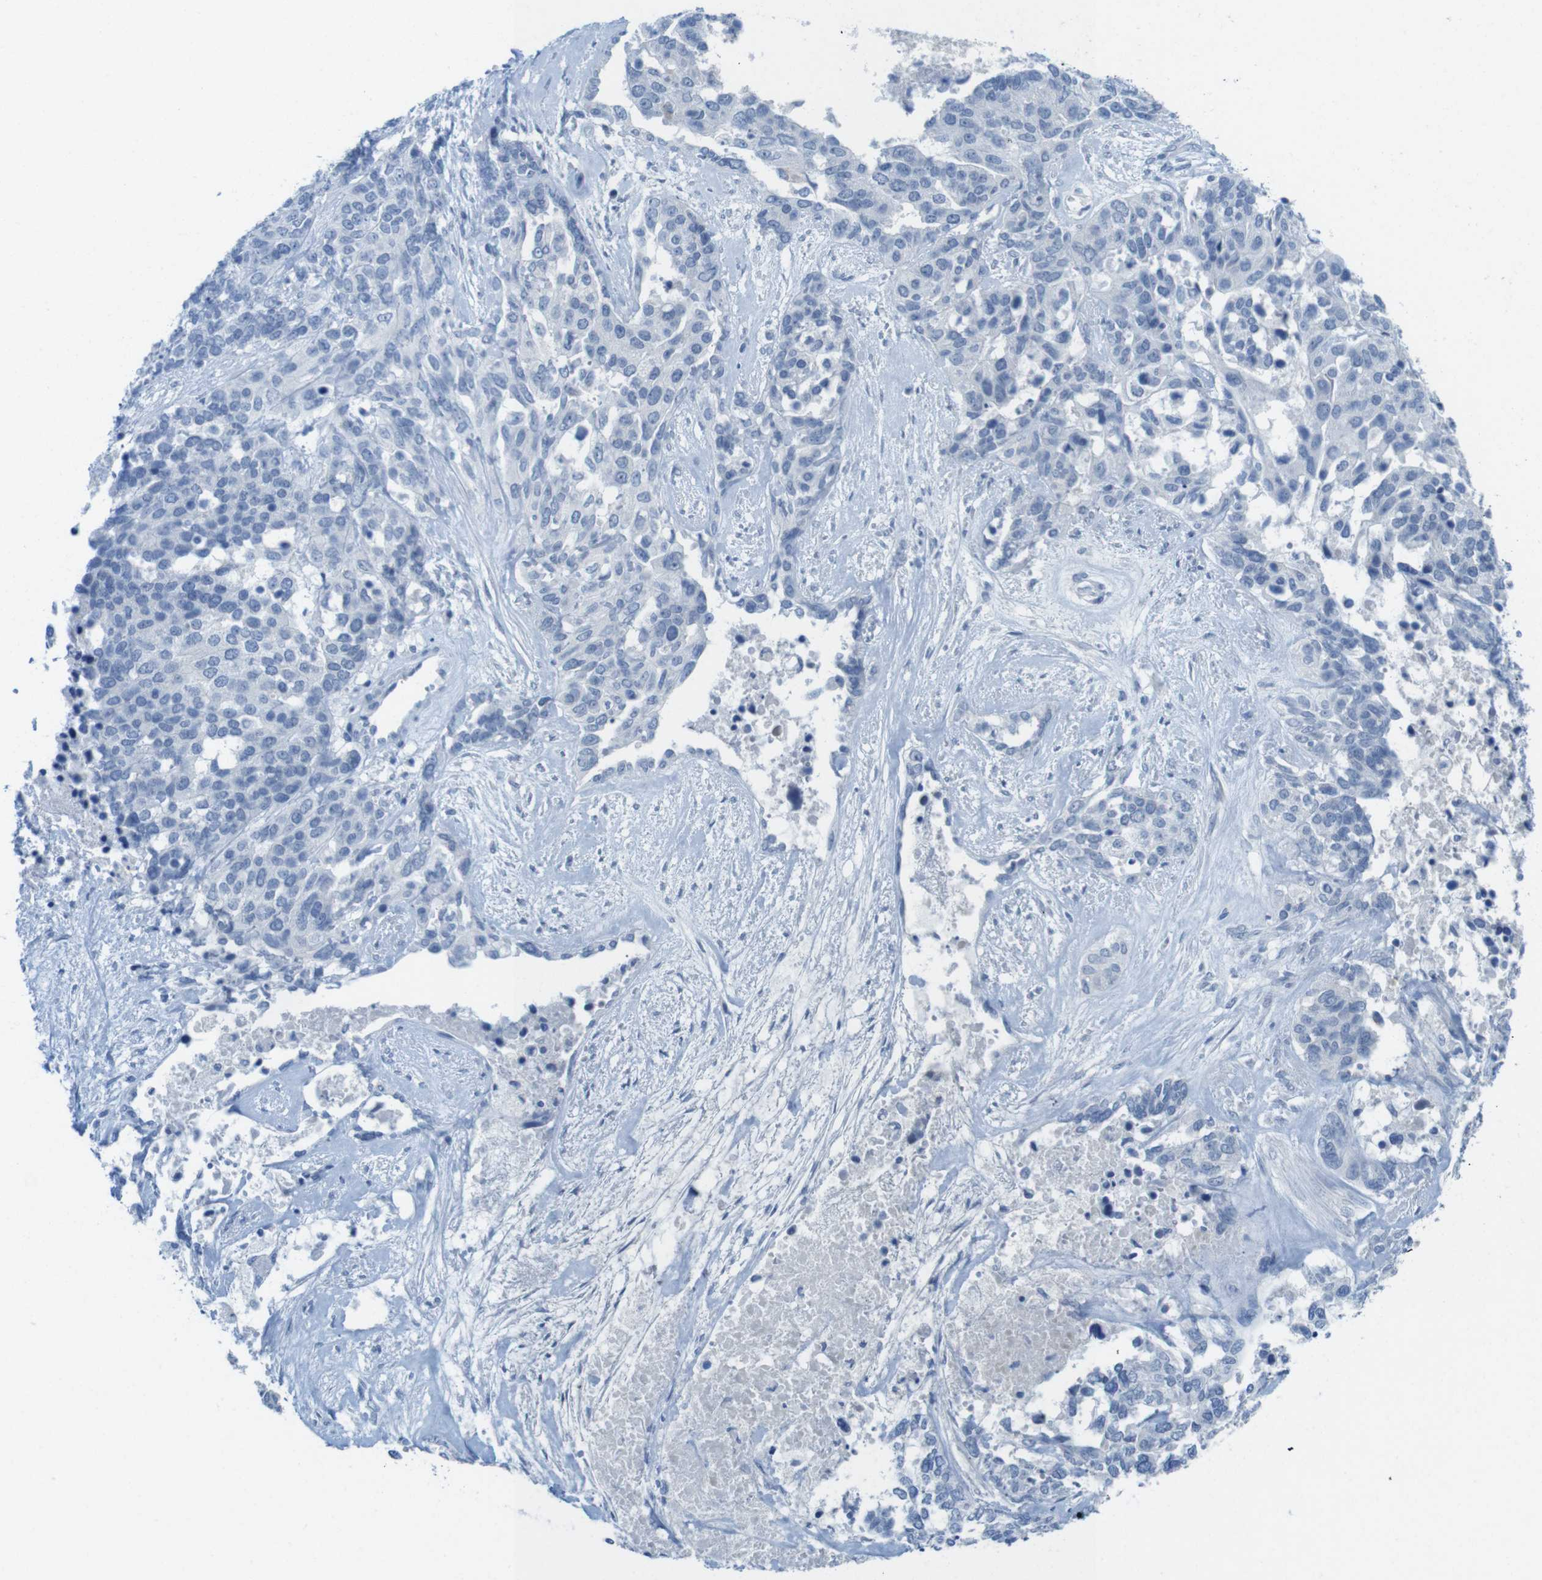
{"staining": {"intensity": "negative", "quantity": "none", "location": "none"}, "tissue": "ovarian cancer", "cell_type": "Tumor cells", "image_type": "cancer", "snomed": [{"axis": "morphology", "description": "Cystadenocarcinoma, serous, NOS"}, {"axis": "topography", "description": "Ovary"}], "caption": "This is a histopathology image of IHC staining of ovarian cancer (serous cystadenocarcinoma), which shows no staining in tumor cells.", "gene": "OPN1SW", "patient": {"sex": "female", "age": 44}}